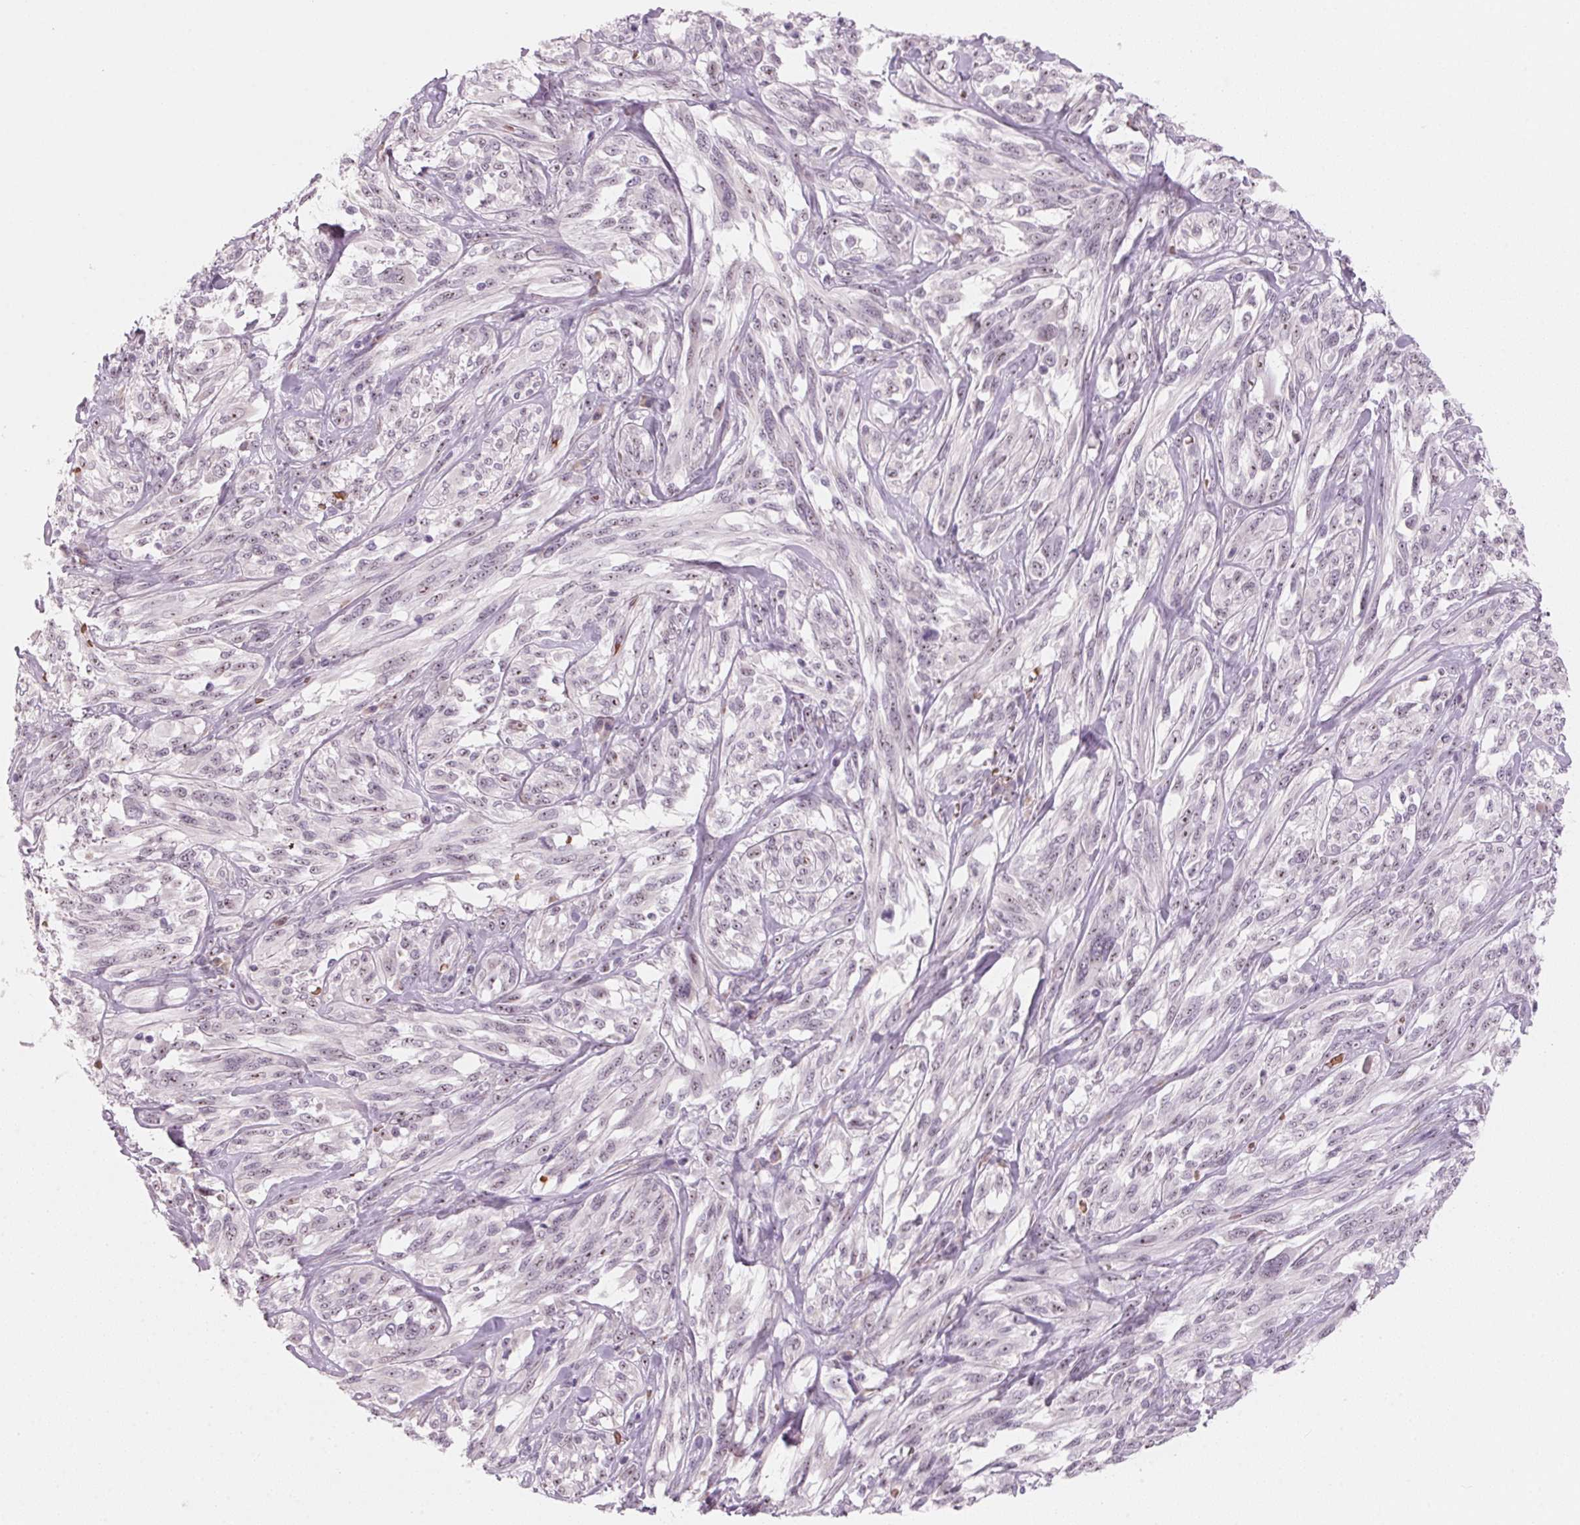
{"staining": {"intensity": "weak", "quantity": "25%-75%", "location": "nuclear"}, "tissue": "melanoma", "cell_type": "Tumor cells", "image_type": "cancer", "snomed": [{"axis": "morphology", "description": "Malignant melanoma, NOS"}, {"axis": "topography", "description": "Skin"}], "caption": "High-magnification brightfield microscopy of malignant melanoma stained with DAB (3,3'-diaminobenzidine) (brown) and counterstained with hematoxylin (blue). tumor cells exhibit weak nuclear staining is appreciated in approximately25%-75% of cells.", "gene": "DNTTIP2", "patient": {"sex": "female", "age": 91}}